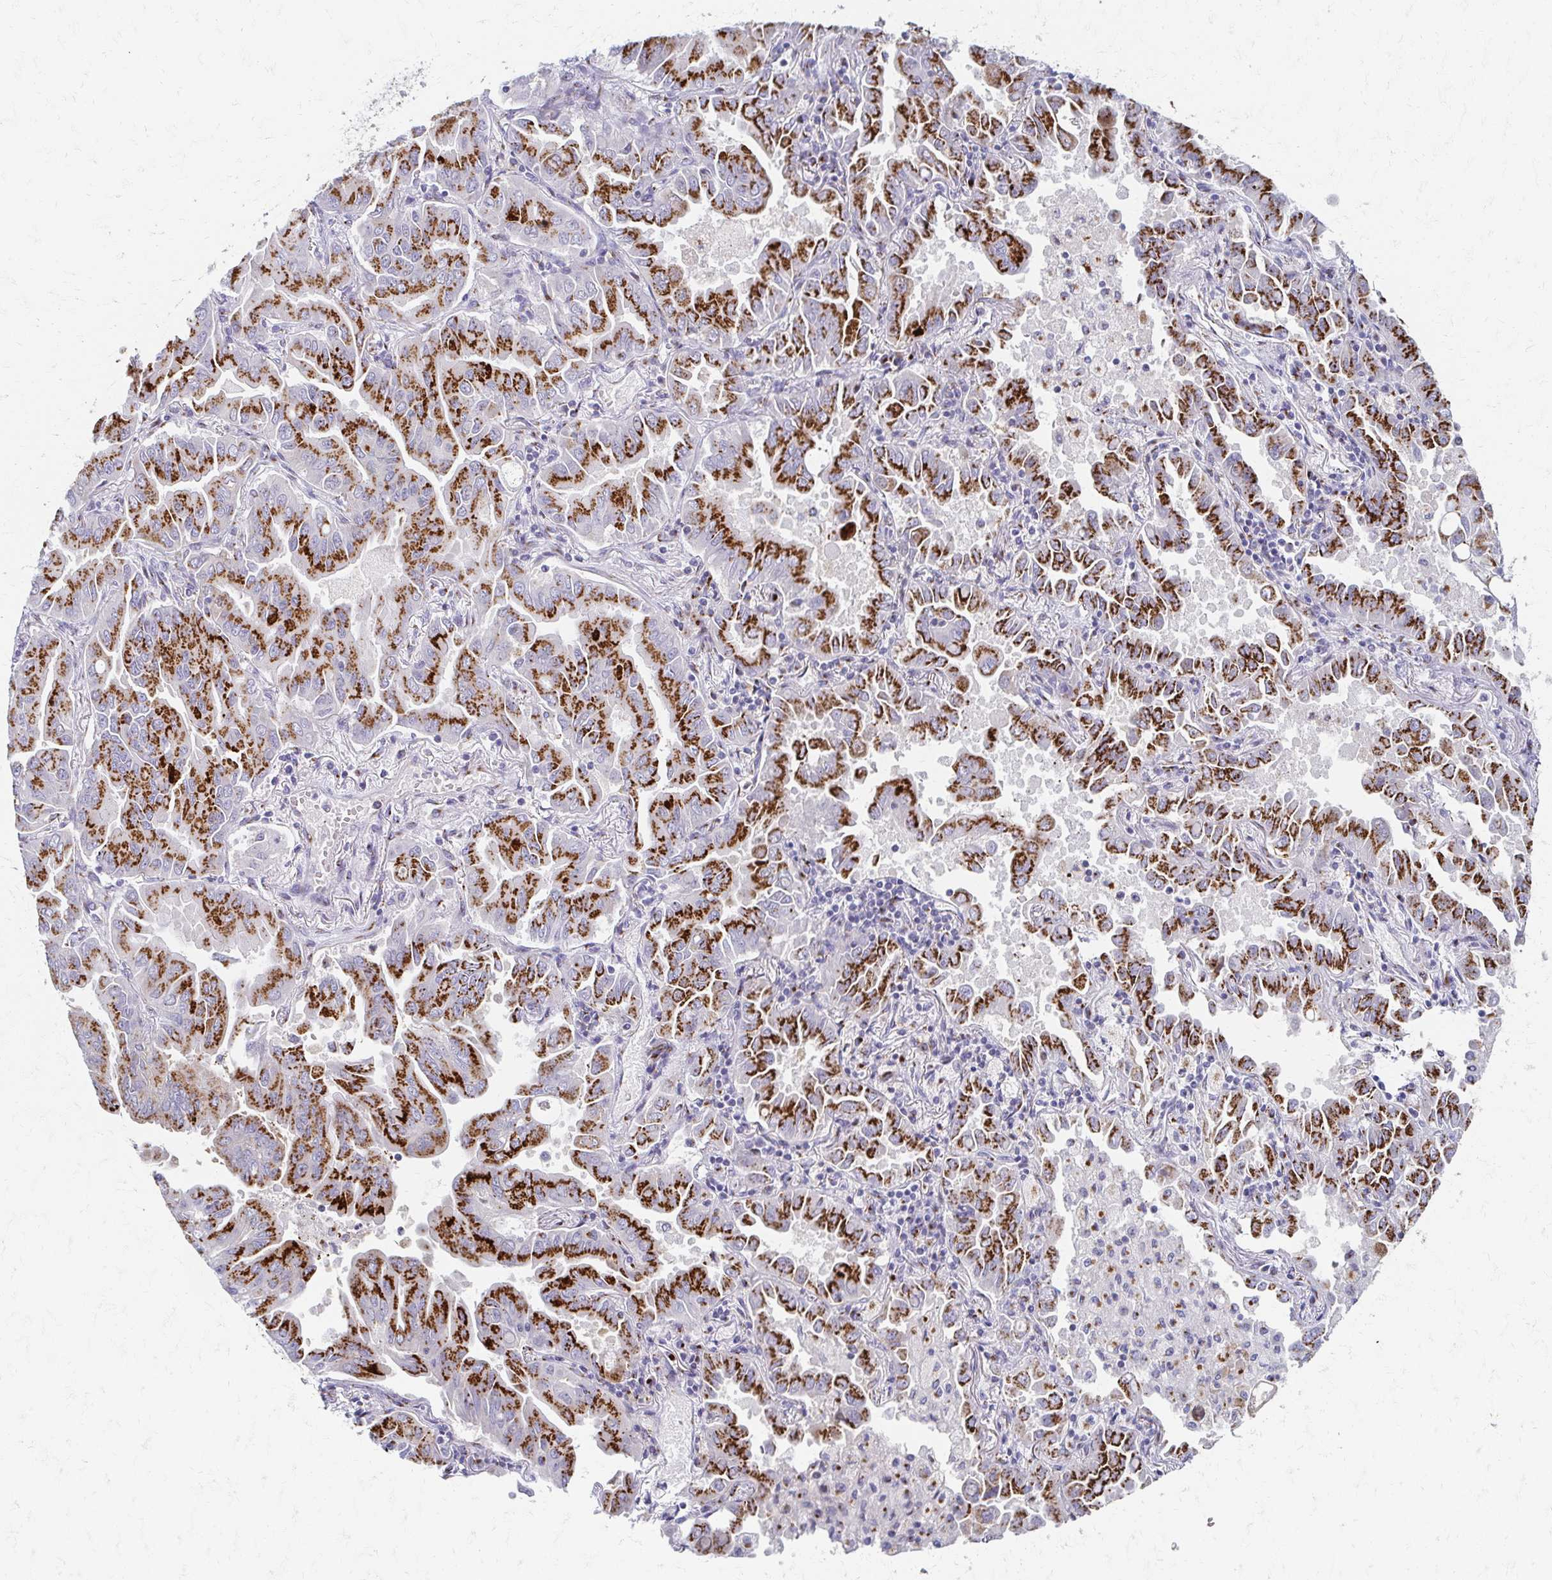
{"staining": {"intensity": "strong", "quantity": ">75%", "location": "cytoplasmic/membranous"}, "tissue": "lung cancer", "cell_type": "Tumor cells", "image_type": "cancer", "snomed": [{"axis": "morphology", "description": "Adenocarcinoma, NOS"}, {"axis": "topography", "description": "Lung"}], "caption": "Tumor cells show high levels of strong cytoplasmic/membranous expression in approximately >75% of cells in human adenocarcinoma (lung).", "gene": "TM9SF1", "patient": {"sex": "male", "age": 64}}